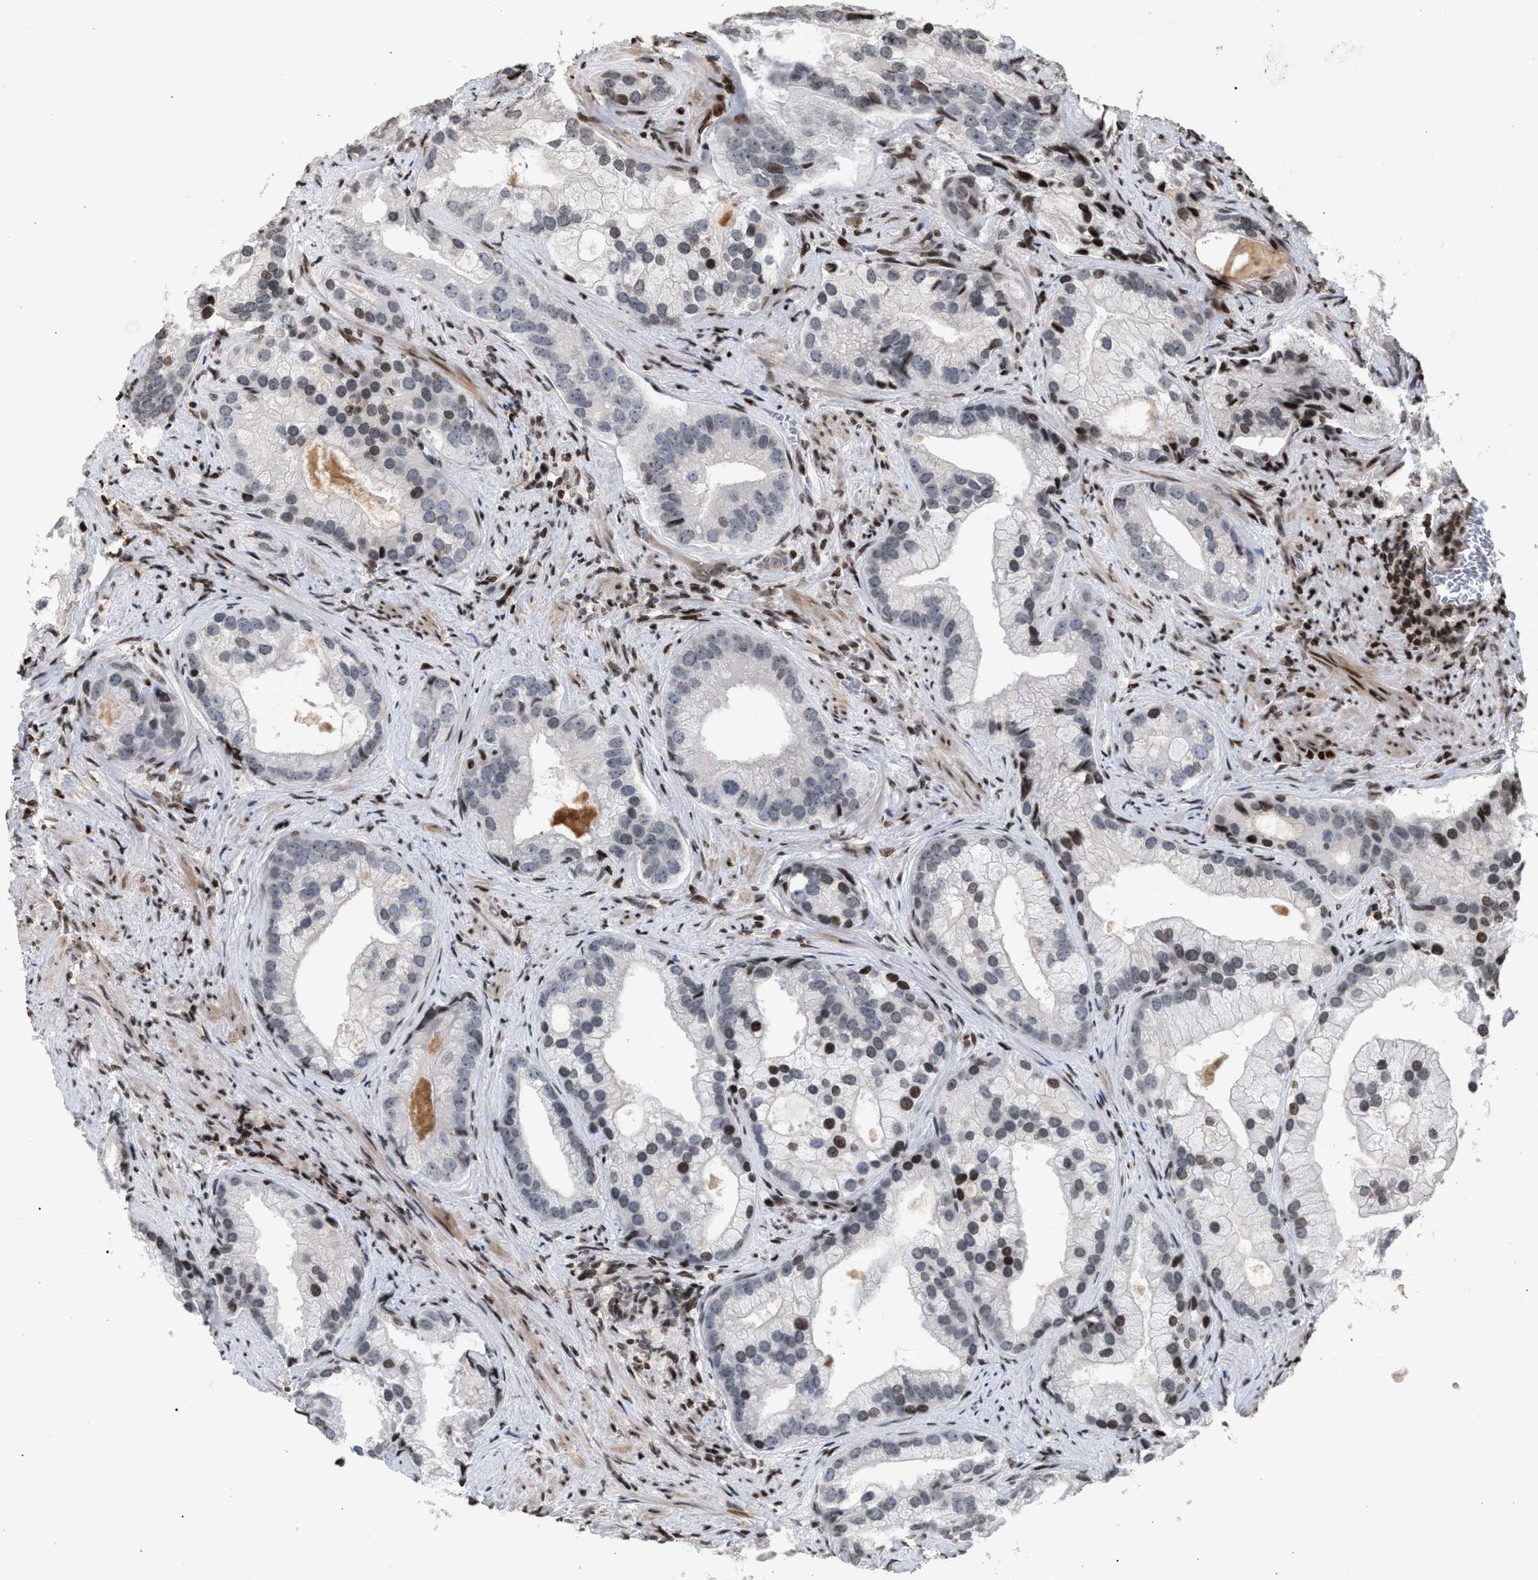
{"staining": {"intensity": "moderate", "quantity": "<25%", "location": "nuclear"}, "tissue": "prostate cancer", "cell_type": "Tumor cells", "image_type": "cancer", "snomed": [{"axis": "morphology", "description": "Adenocarcinoma, Low grade"}, {"axis": "topography", "description": "Prostate"}], "caption": "High-power microscopy captured an IHC photomicrograph of prostate cancer, revealing moderate nuclear staining in about <25% of tumor cells.", "gene": "FOXD3", "patient": {"sex": "male", "age": 71}}